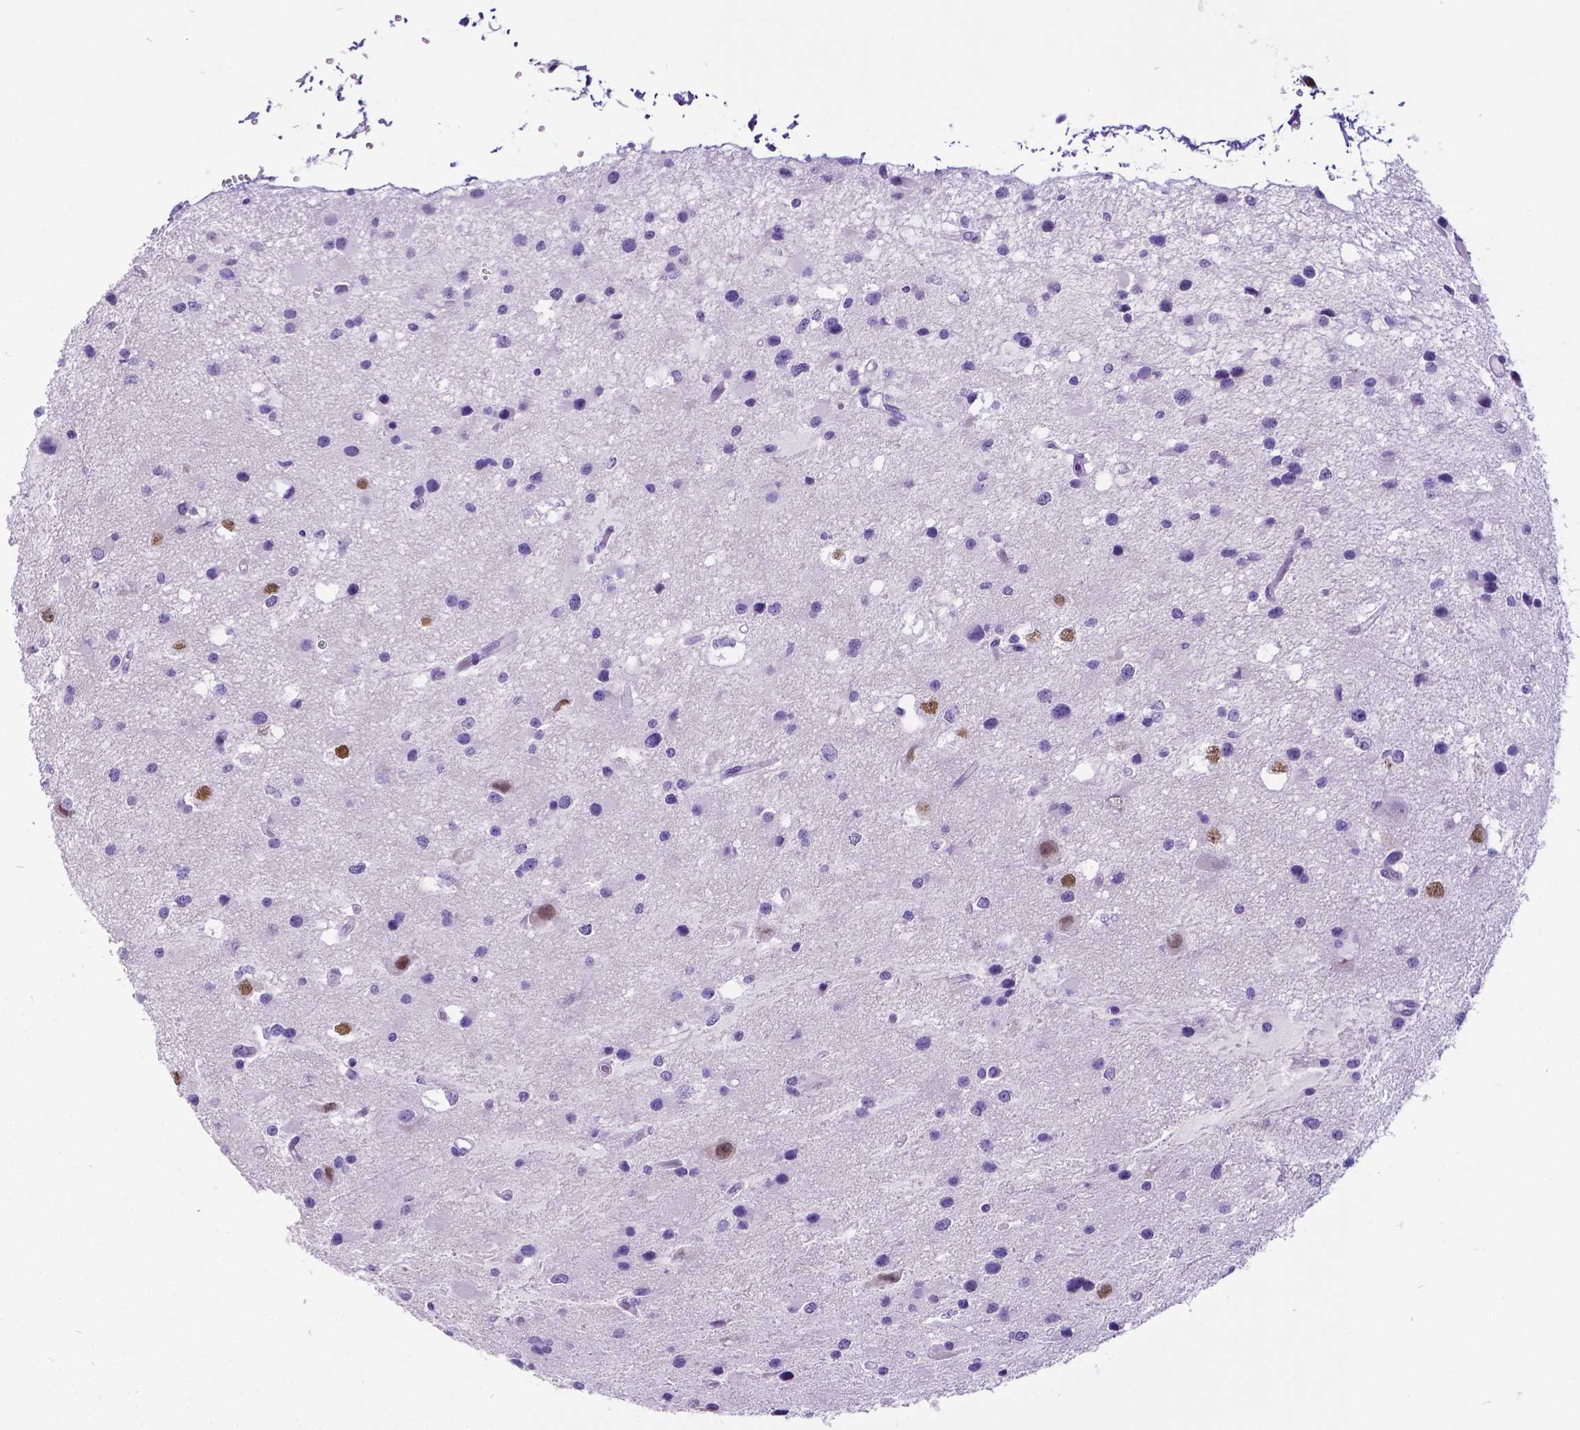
{"staining": {"intensity": "moderate", "quantity": "<25%", "location": "nuclear"}, "tissue": "glioma", "cell_type": "Tumor cells", "image_type": "cancer", "snomed": [{"axis": "morphology", "description": "Glioma, malignant, Low grade"}, {"axis": "topography", "description": "Brain"}], "caption": "DAB immunohistochemical staining of human glioma reveals moderate nuclear protein expression in about <25% of tumor cells. (DAB (3,3'-diaminobenzidine) IHC, brown staining for protein, blue staining for nuclei).", "gene": "SATB2", "patient": {"sex": "female", "age": 32}}